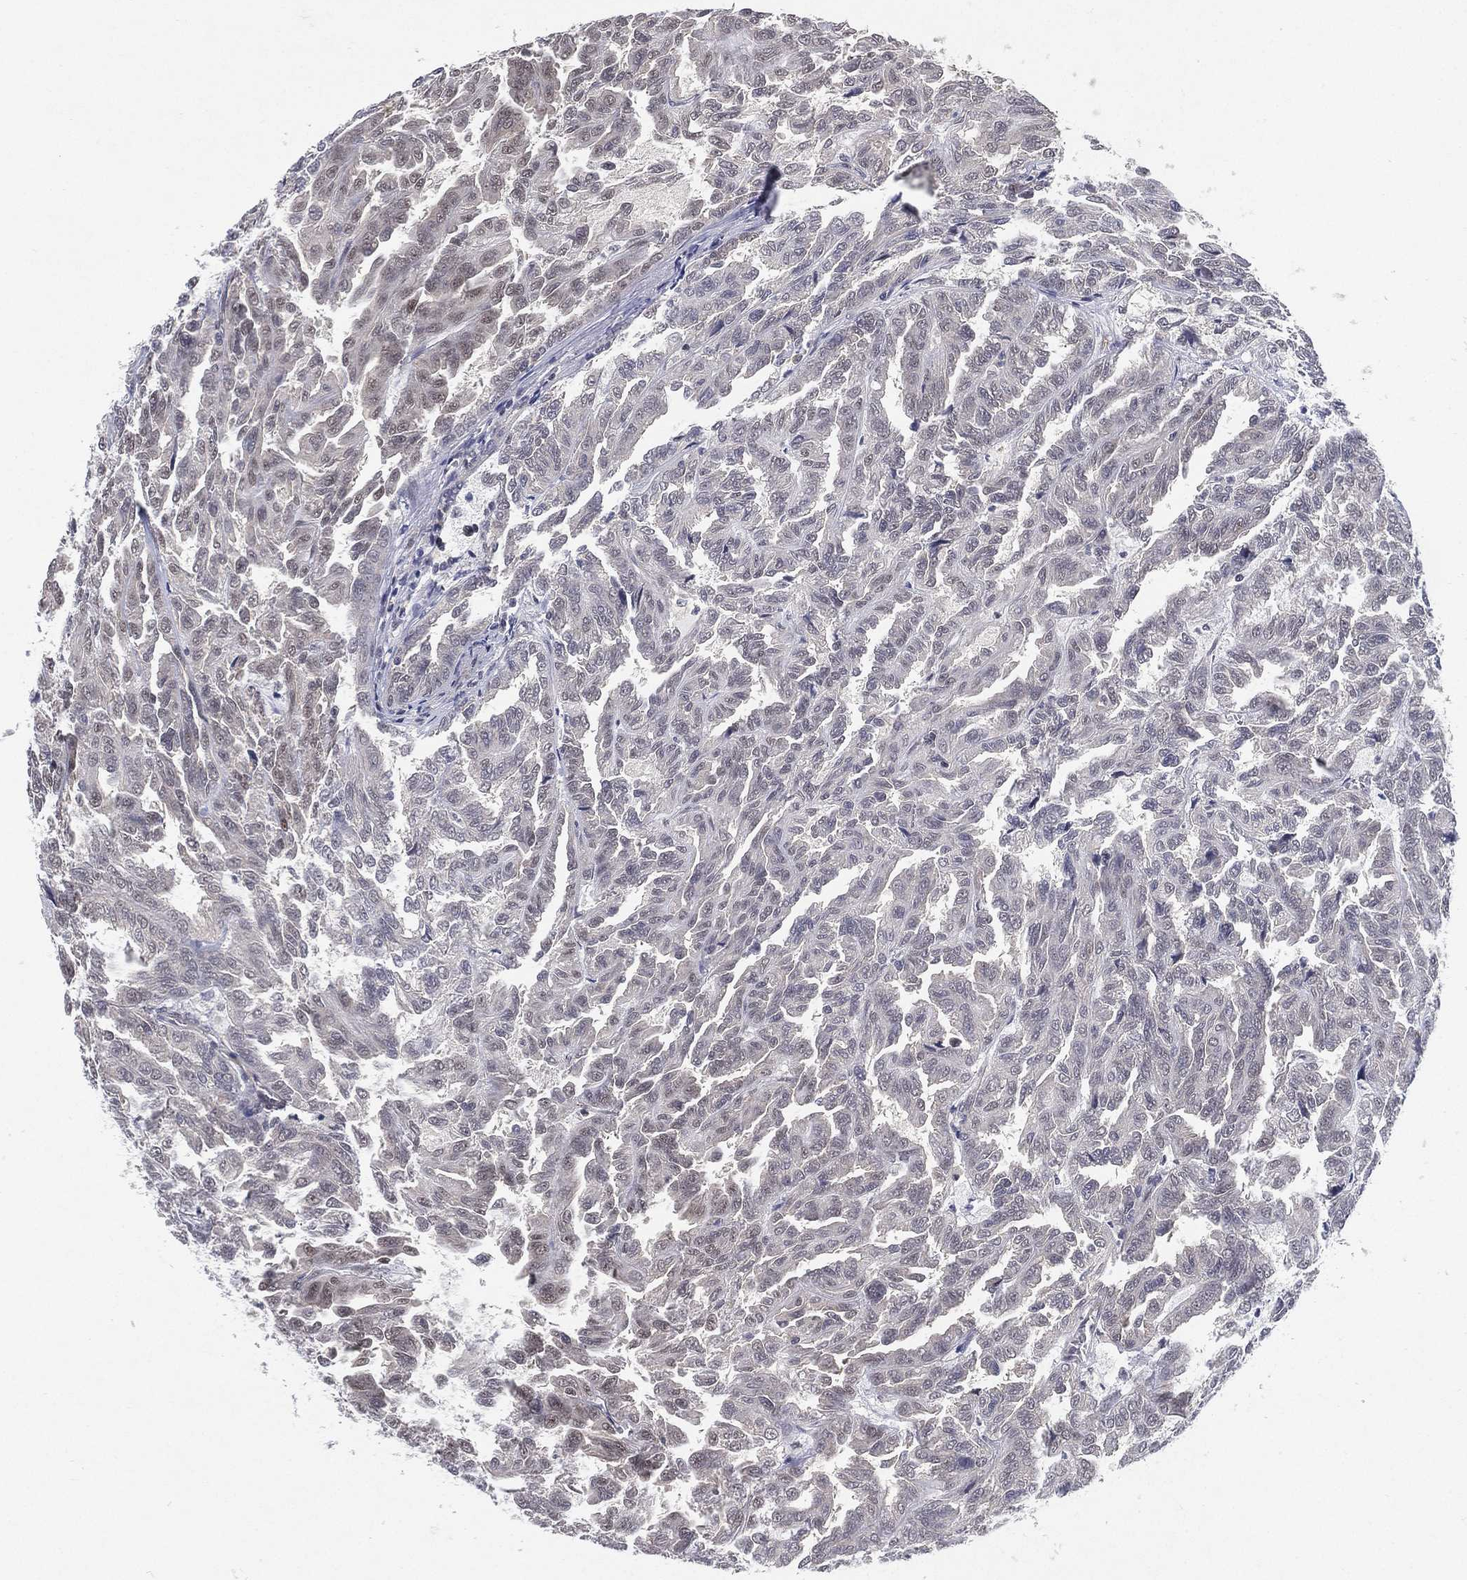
{"staining": {"intensity": "negative", "quantity": "none", "location": "none"}, "tissue": "renal cancer", "cell_type": "Tumor cells", "image_type": "cancer", "snomed": [{"axis": "morphology", "description": "Adenocarcinoma, NOS"}, {"axis": "topography", "description": "Kidney"}], "caption": "An IHC histopathology image of renal adenocarcinoma is shown. There is no staining in tumor cells of renal adenocarcinoma. The staining is performed using DAB (3,3'-diaminobenzidine) brown chromogen with nuclei counter-stained in using hematoxylin.", "gene": "DGCR8", "patient": {"sex": "male", "age": 79}}